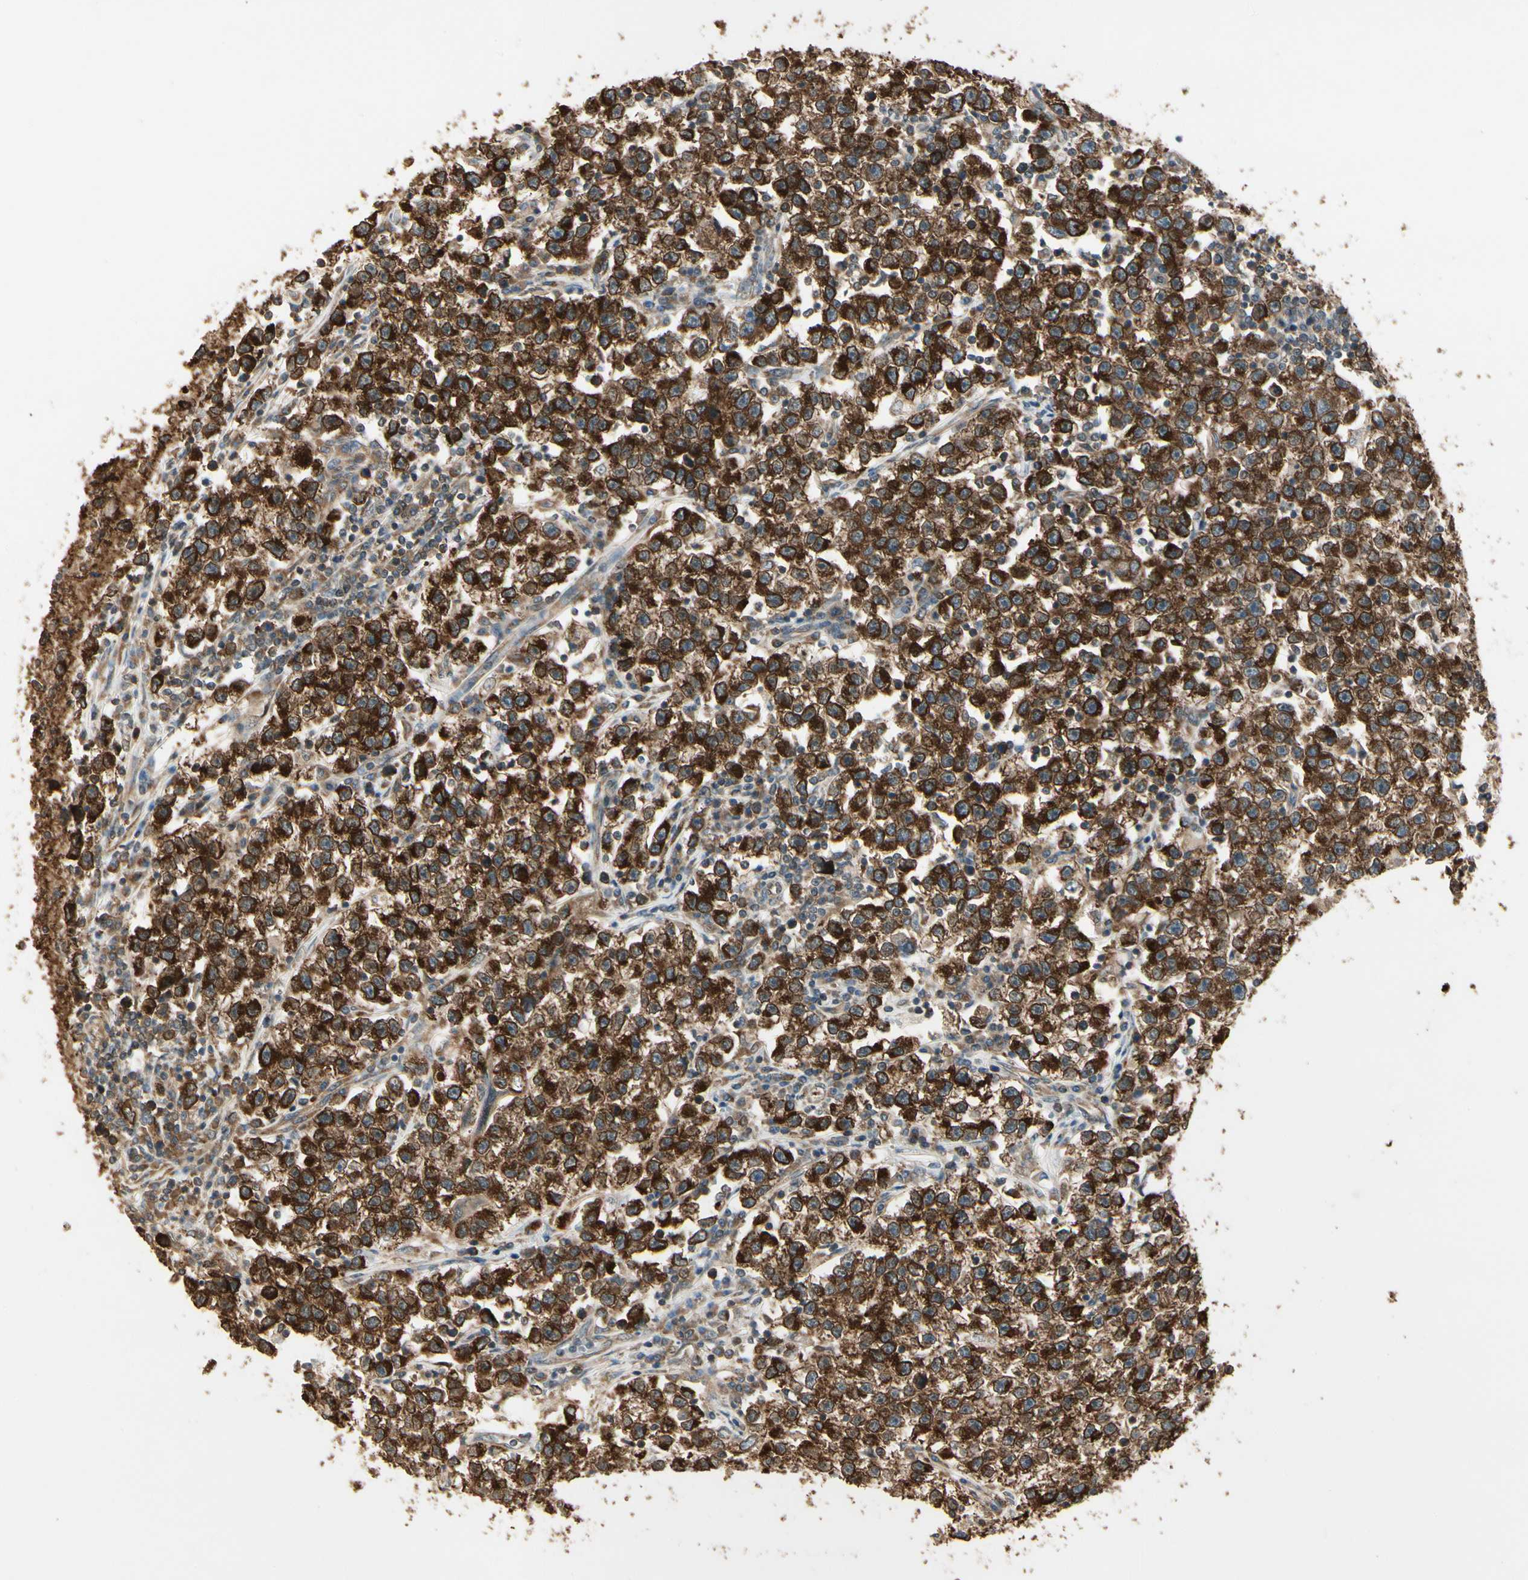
{"staining": {"intensity": "strong", "quantity": ">75%", "location": "cytoplasmic/membranous"}, "tissue": "testis cancer", "cell_type": "Tumor cells", "image_type": "cancer", "snomed": [{"axis": "morphology", "description": "Seminoma, NOS"}, {"axis": "topography", "description": "Testis"}], "caption": "Seminoma (testis) stained for a protein (brown) demonstrates strong cytoplasmic/membranous positive positivity in about >75% of tumor cells.", "gene": "CCT7", "patient": {"sex": "male", "age": 22}}